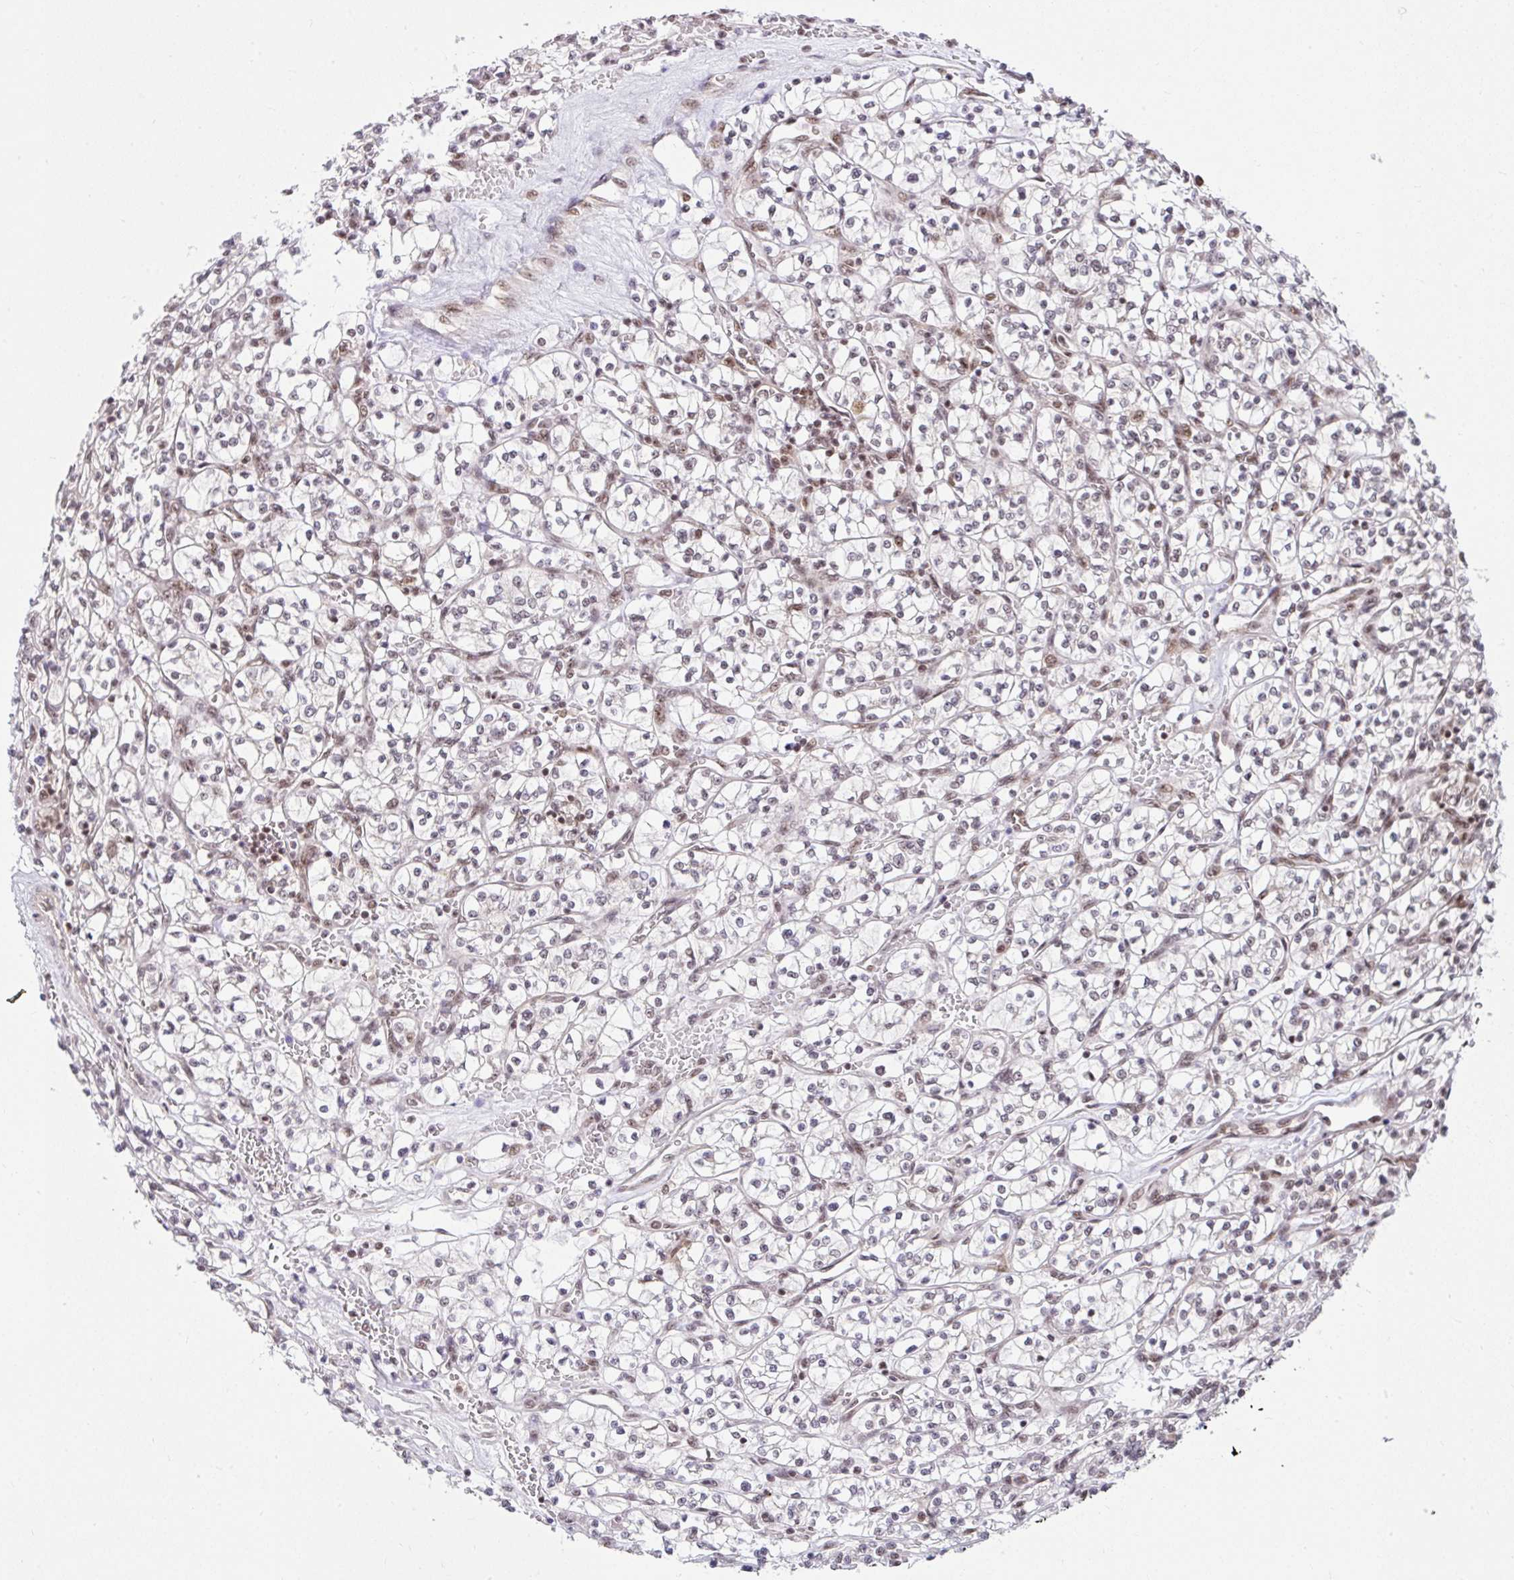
{"staining": {"intensity": "weak", "quantity": "25%-75%", "location": "nuclear"}, "tissue": "renal cancer", "cell_type": "Tumor cells", "image_type": "cancer", "snomed": [{"axis": "morphology", "description": "Adenocarcinoma, NOS"}, {"axis": "topography", "description": "Kidney"}], "caption": "Human renal cancer stained for a protein (brown) demonstrates weak nuclear positive staining in approximately 25%-75% of tumor cells.", "gene": "CCDC12", "patient": {"sex": "female", "age": 64}}